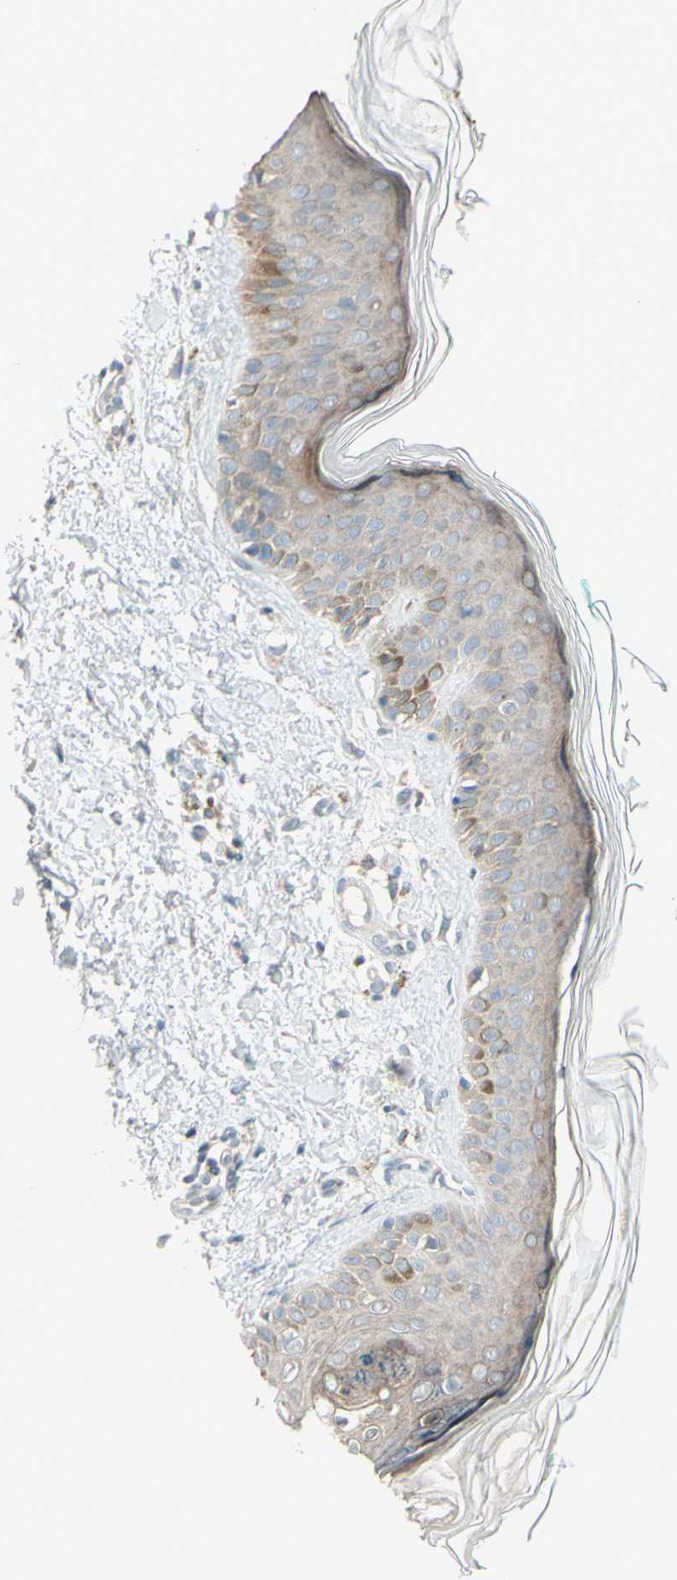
{"staining": {"intensity": "negative", "quantity": "none", "location": "none"}, "tissue": "skin", "cell_type": "Fibroblasts", "image_type": "normal", "snomed": [{"axis": "morphology", "description": "Normal tissue, NOS"}, {"axis": "topography", "description": "Skin"}], "caption": "Immunohistochemistry photomicrograph of unremarkable skin stained for a protein (brown), which demonstrates no staining in fibroblasts. Nuclei are stained in blue.", "gene": "FAM171B", "patient": {"sex": "male", "age": 71}}